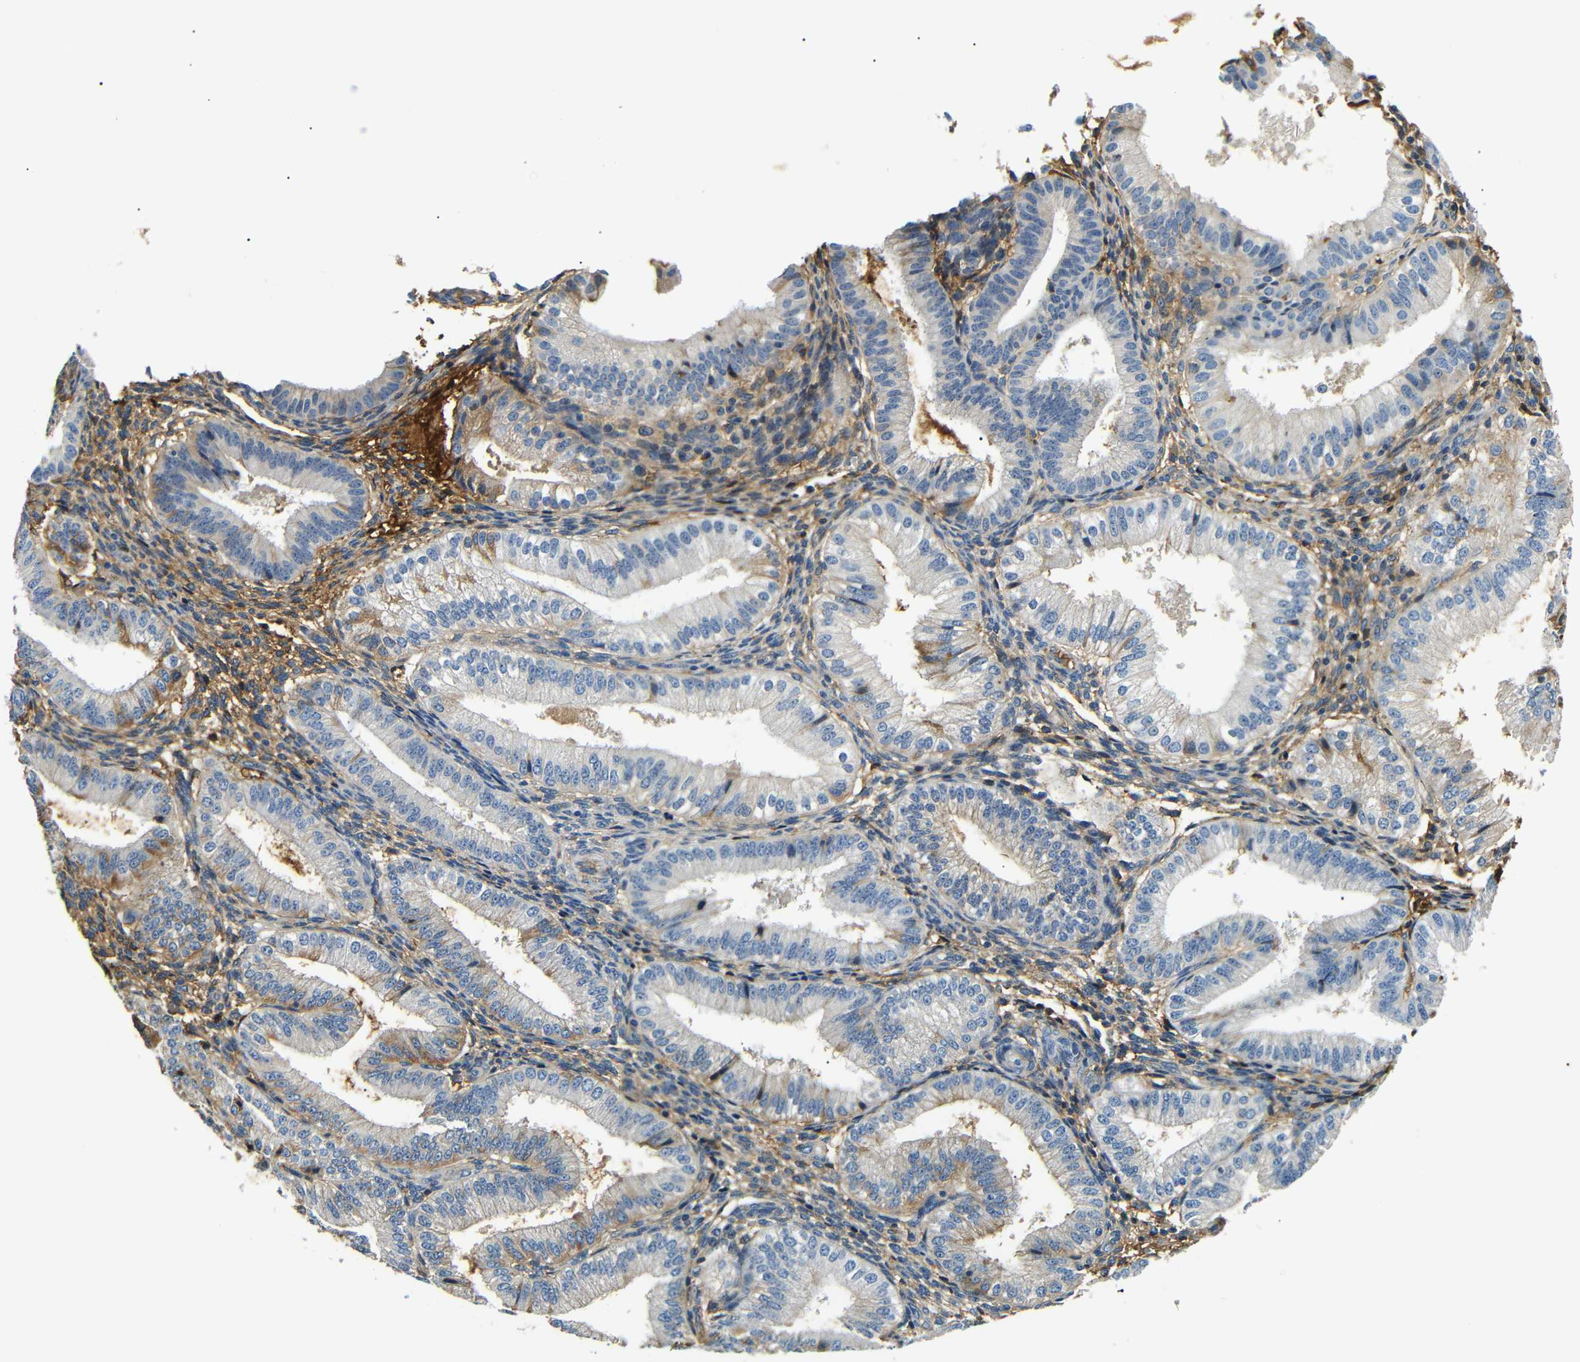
{"staining": {"intensity": "moderate", "quantity": ">75%", "location": "cytoplasmic/membranous"}, "tissue": "endometrium", "cell_type": "Cells in endometrial stroma", "image_type": "normal", "snomed": [{"axis": "morphology", "description": "Normal tissue, NOS"}, {"axis": "topography", "description": "Endometrium"}], "caption": "A medium amount of moderate cytoplasmic/membranous expression is present in about >75% of cells in endometrial stroma in unremarkable endometrium. The staining is performed using DAB brown chromogen to label protein expression. The nuclei are counter-stained blue using hematoxylin.", "gene": "LHCGR", "patient": {"sex": "female", "age": 39}}